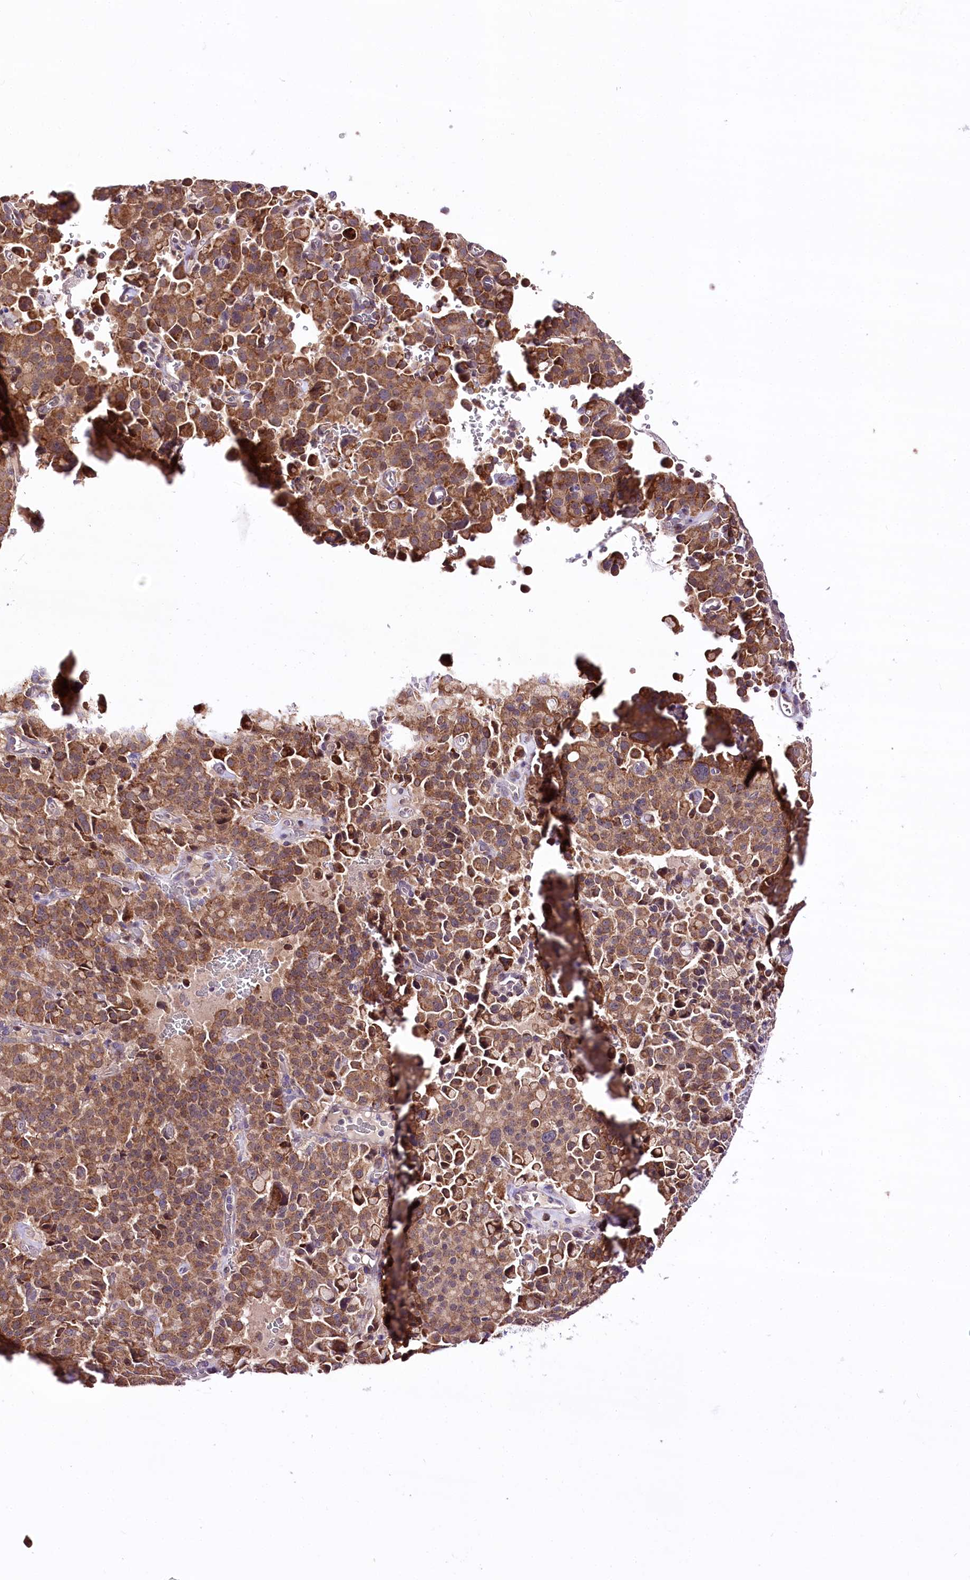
{"staining": {"intensity": "moderate", "quantity": ">75%", "location": "cytoplasmic/membranous"}, "tissue": "pancreatic cancer", "cell_type": "Tumor cells", "image_type": "cancer", "snomed": [{"axis": "morphology", "description": "Adenocarcinoma, NOS"}, {"axis": "topography", "description": "Pancreas"}], "caption": "Immunohistochemistry (IHC) staining of pancreatic adenocarcinoma, which displays medium levels of moderate cytoplasmic/membranous positivity in approximately >75% of tumor cells indicating moderate cytoplasmic/membranous protein staining. The staining was performed using DAB (brown) for protein detection and nuclei were counterstained in hematoxylin (blue).", "gene": "ATE1", "patient": {"sex": "male", "age": 65}}